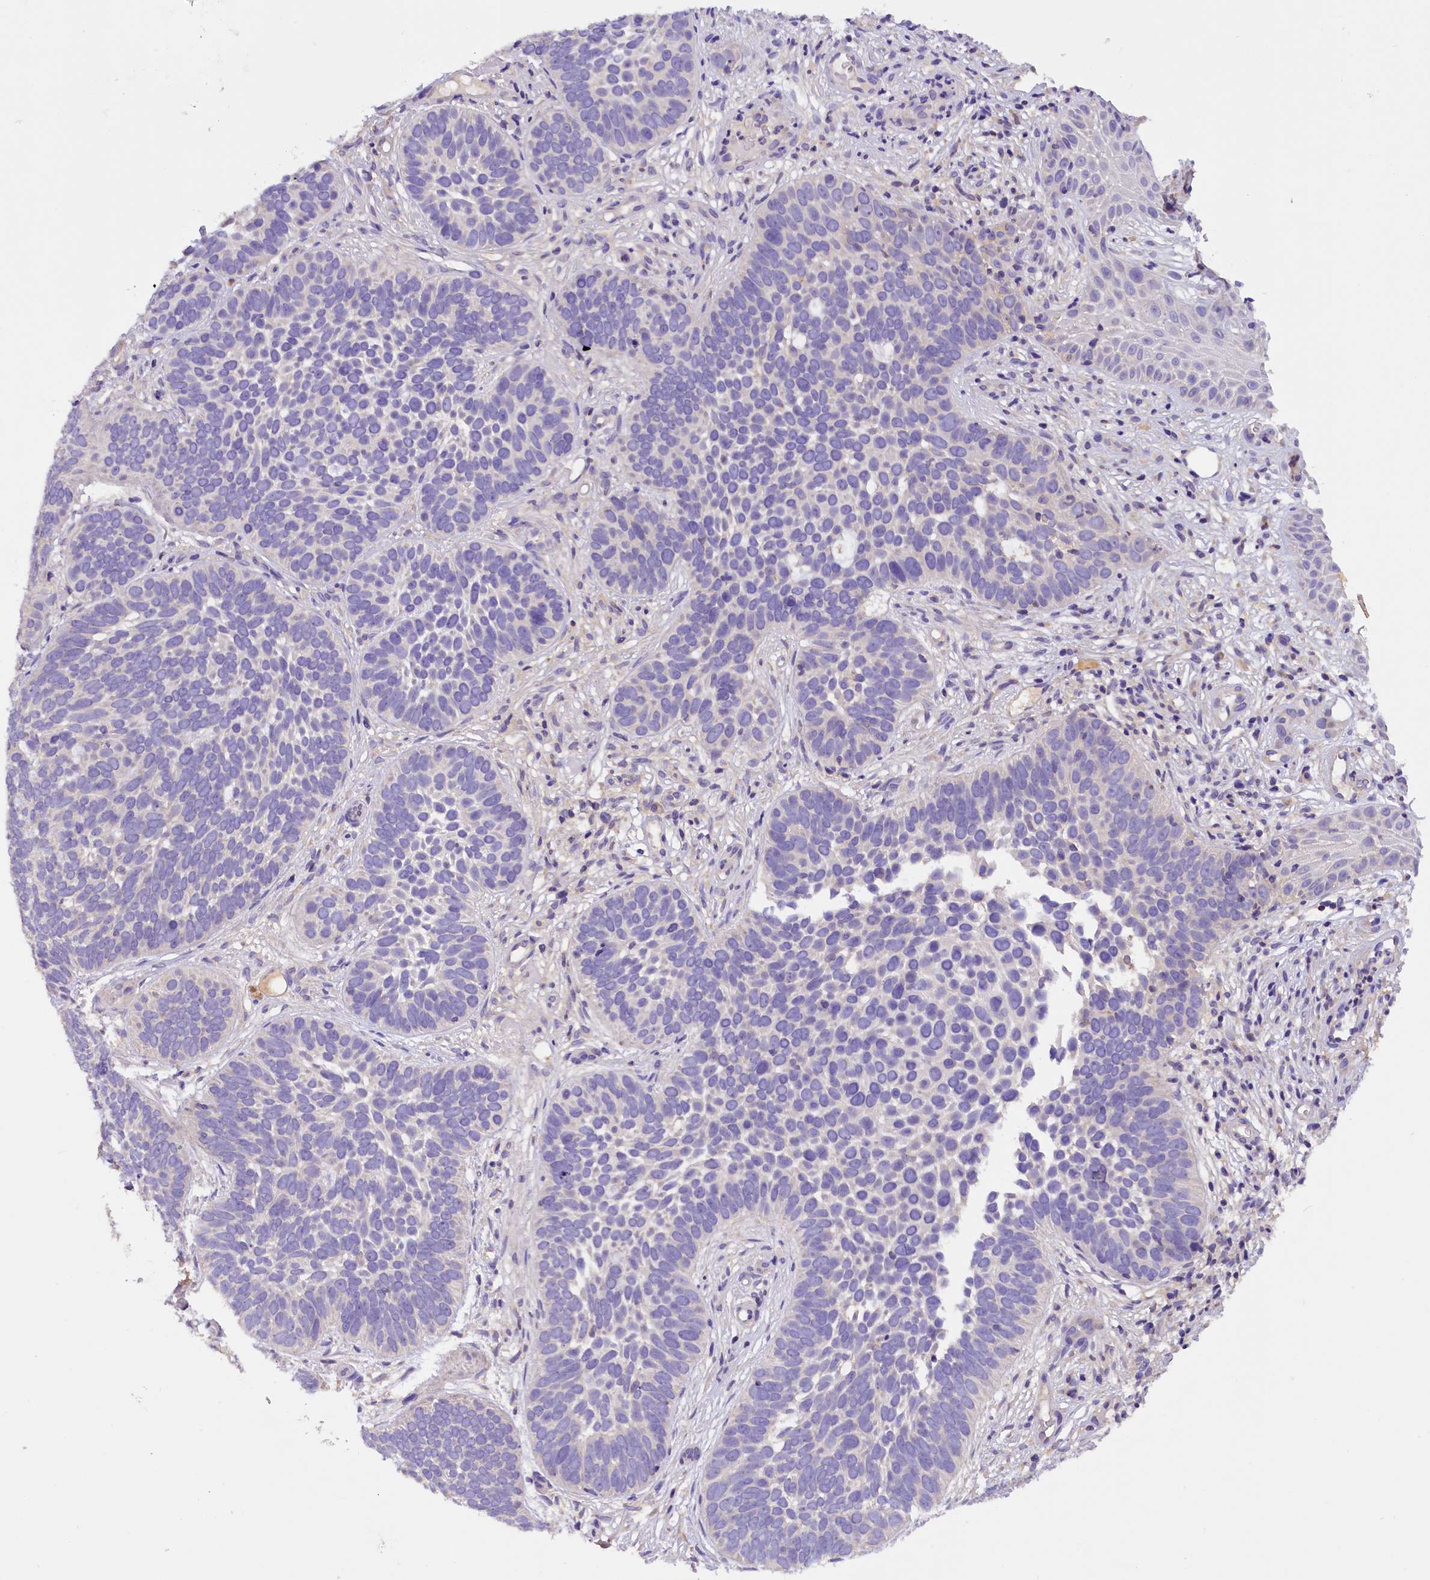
{"staining": {"intensity": "negative", "quantity": "none", "location": "none"}, "tissue": "skin cancer", "cell_type": "Tumor cells", "image_type": "cancer", "snomed": [{"axis": "morphology", "description": "Basal cell carcinoma"}, {"axis": "topography", "description": "Skin"}], "caption": "Human skin basal cell carcinoma stained for a protein using immunohistochemistry demonstrates no staining in tumor cells.", "gene": "AP3B2", "patient": {"sex": "male", "age": 89}}